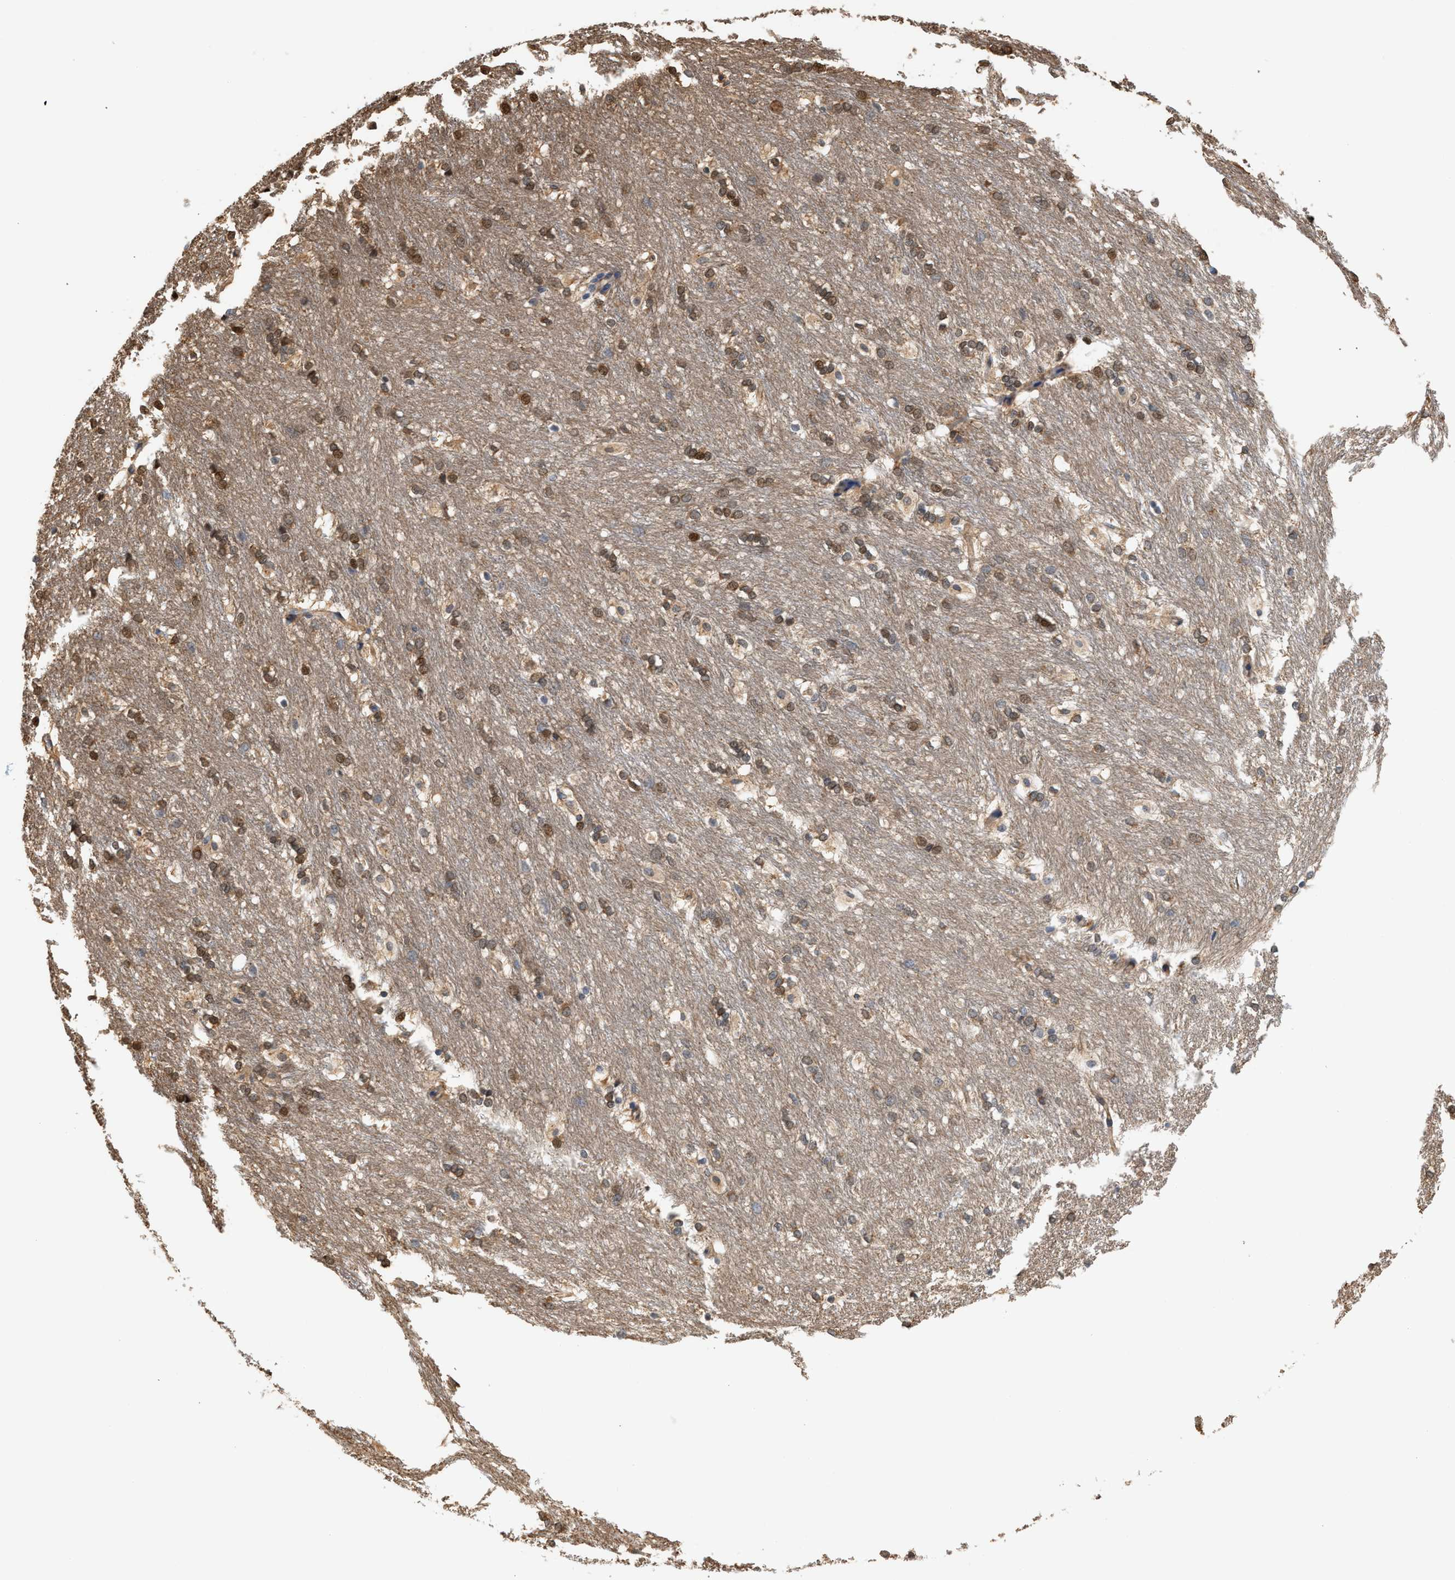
{"staining": {"intensity": "moderate", "quantity": ">75%", "location": "nuclear"}, "tissue": "caudate", "cell_type": "Glial cells", "image_type": "normal", "snomed": [{"axis": "morphology", "description": "Normal tissue, NOS"}, {"axis": "topography", "description": "Lateral ventricle wall"}], "caption": "A medium amount of moderate nuclear staining is present in about >75% of glial cells in unremarkable caudate. The protein of interest is shown in brown color, while the nuclei are stained blue.", "gene": "CTXN1", "patient": {"sex": "female", "age": 19}}